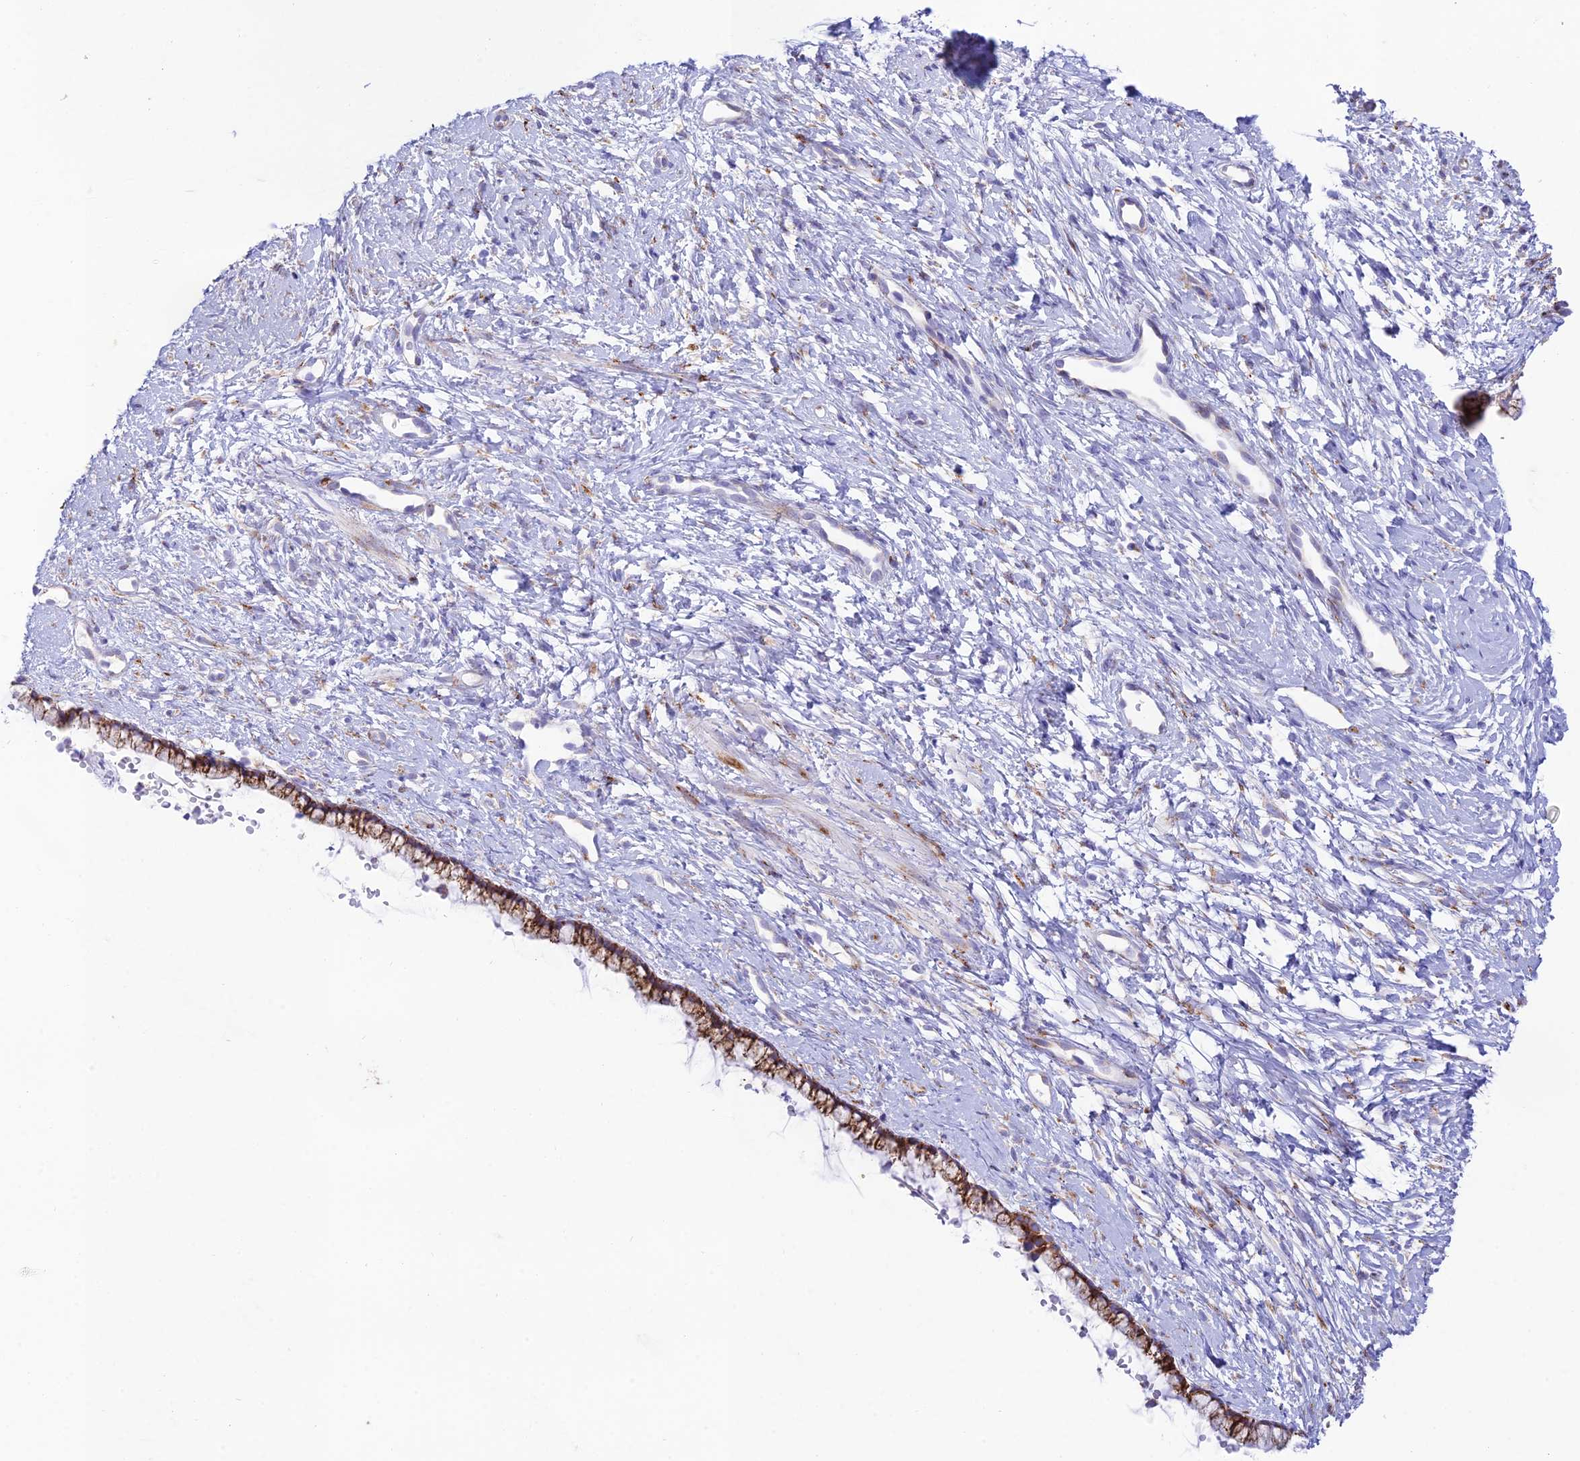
{"staining": {"intensity": "strong", "quantity": ">75%", "location": "cytoplasmic/membranous"}, "tissue": "cervix", "cell_type": "Glandular cells", "image_type": "normal", "snomed": [{"axis": "morphology", "description": "Normal tissue, NOS"}, {"axis": "topography", "description": "Cervix"}], "caption": "Glandular cells show high levels of strong cytoplasmic/membranous positivity in about >75% of cells in normal human cervix. The staining was performed using DAB to visualize the protein expression in brown, while the nuclei were stained in blue with hematoxylin (Magnification: 20x).", "gene": "TUBGCP6", "patient": {"sex": "female", "age": 57}}